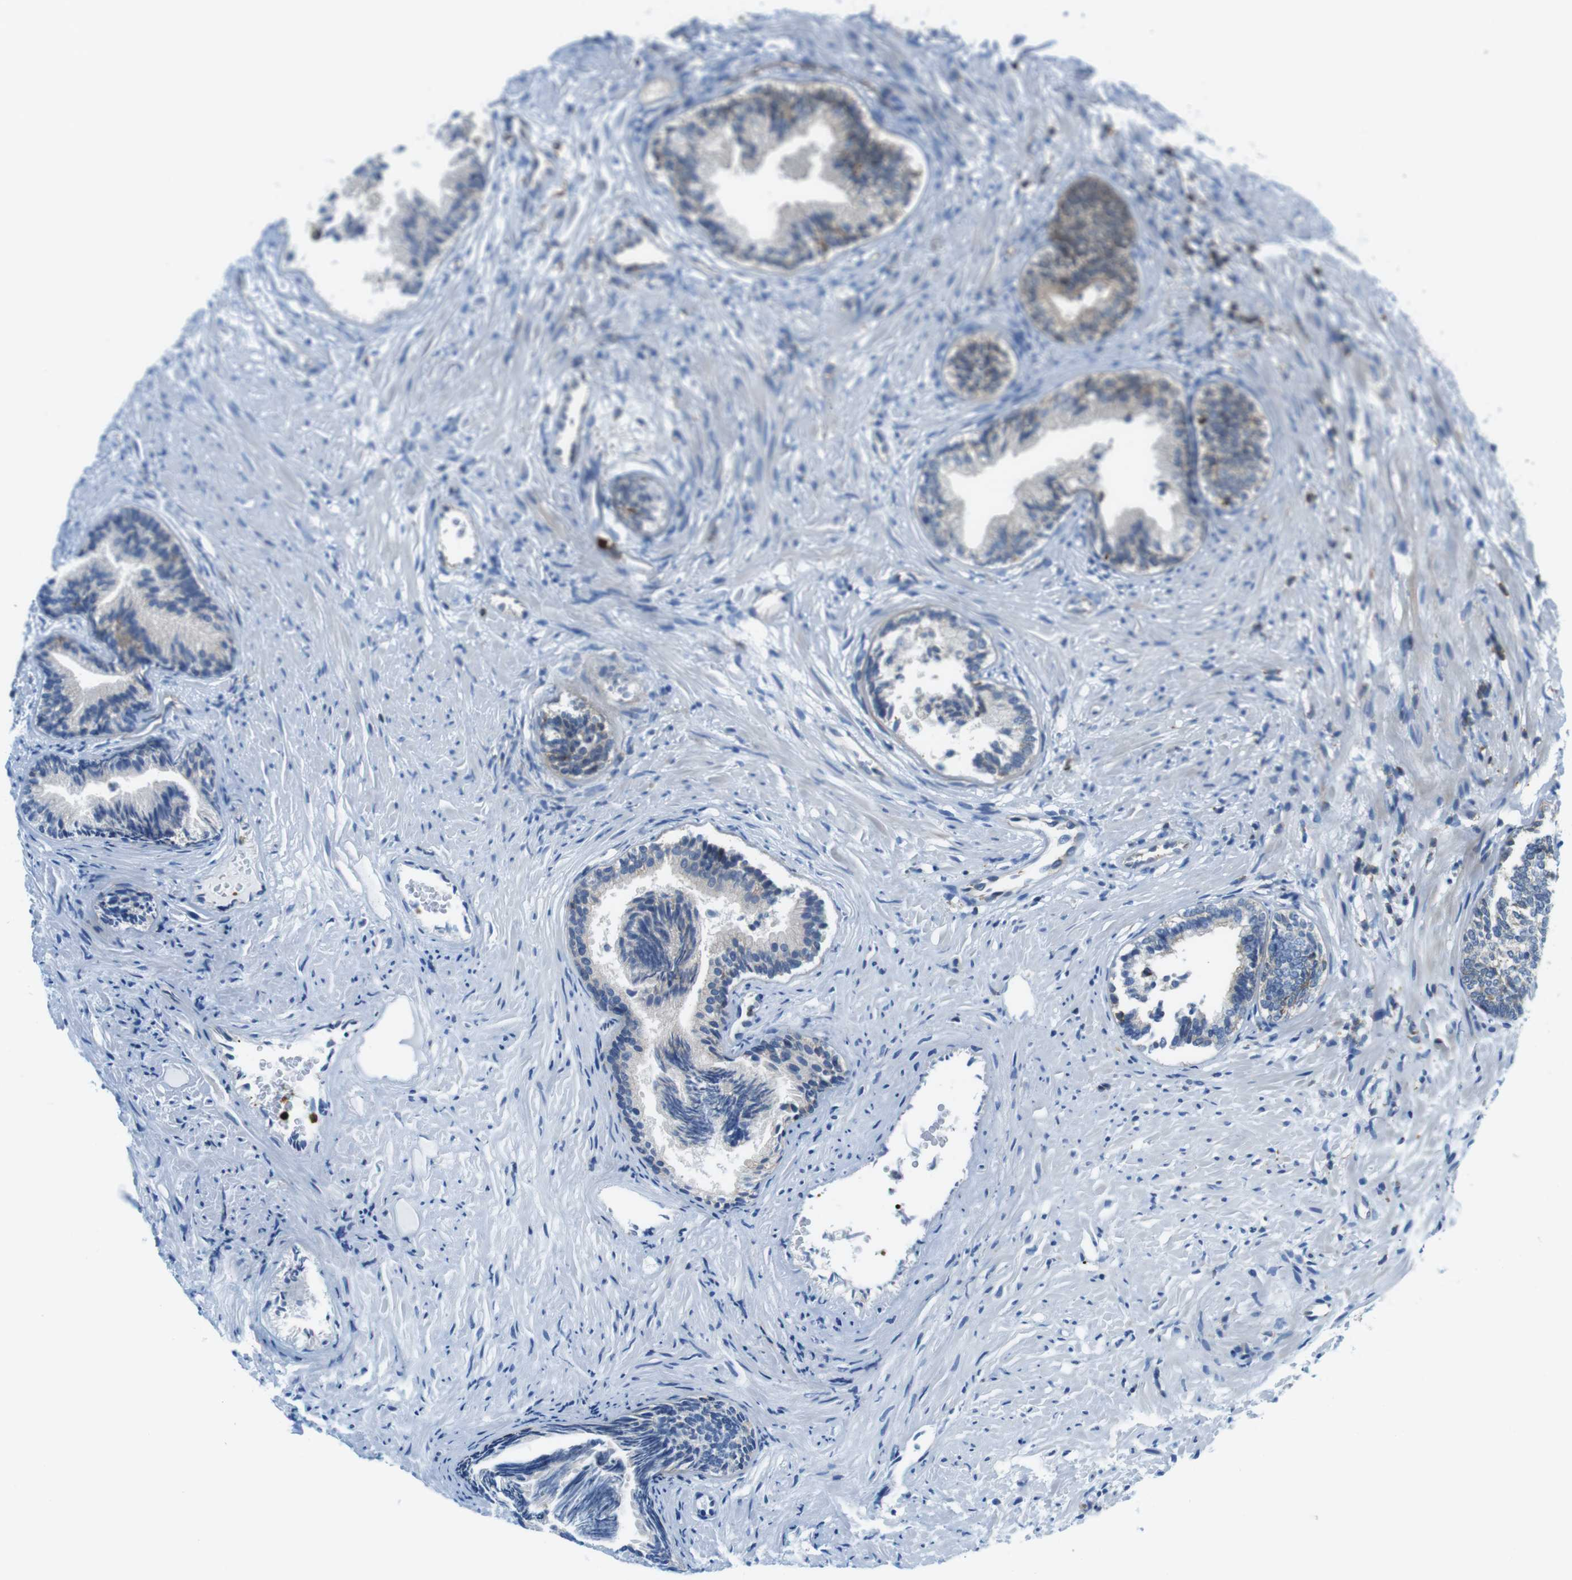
{"staining": {"intensity": "weak", "quantity": "<25%", "location": "cytoplasmic/membranous"}, "tissue": "prostate", "cell_type": "Glandular cells", "image_type": "normal", "snomed": [{"axis": "morphology", "description": "Normal tissue, NOS"}, {"axis": "topography", "description": "Prostate"}], "caption": "Image shows no significant protein positivity in glandular cells of normal prostate.", "gene": "TES", "patient": {"sex": "male", "age": 76}}